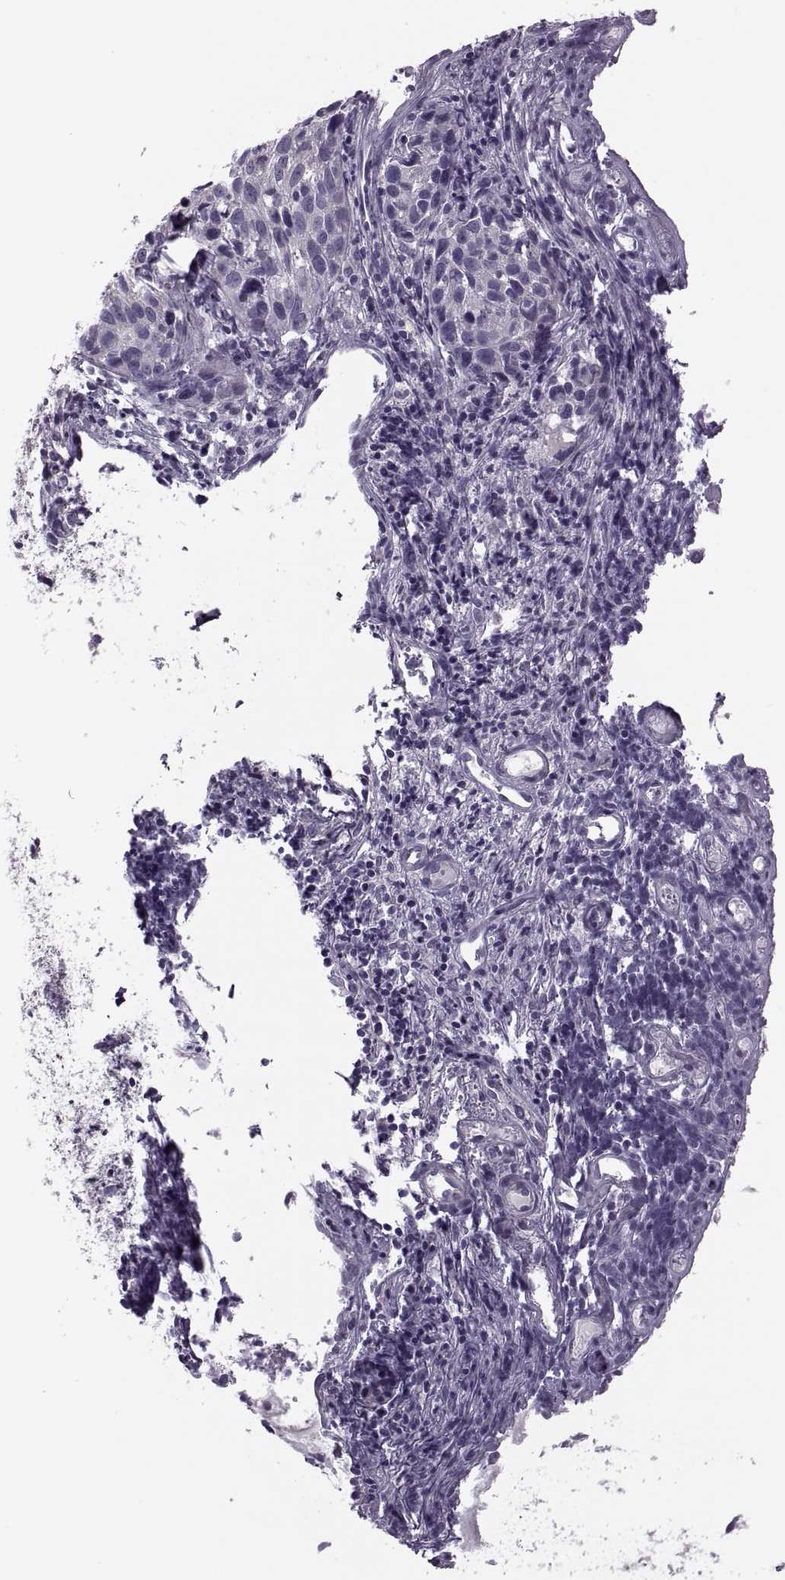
{"staining": {"intensity": "negative", "quantity": "none", "location": "none"}, "tissue": "cervical cancer", "cell_type": "Tumor cells", "image_type": "cancer", "snomed": [{"axis": "morphology", "description": "Squamous cell carcinoma, NOS"}, {"axis": "topography", "description": "Cervix"}], "caption": "The IHC image has no significant expression in tumor cells of cervical cancer (squamous cell carcinoma) tissue.", "gene": "PRSS54", "patient": {"sex": "female", "age": 30}}